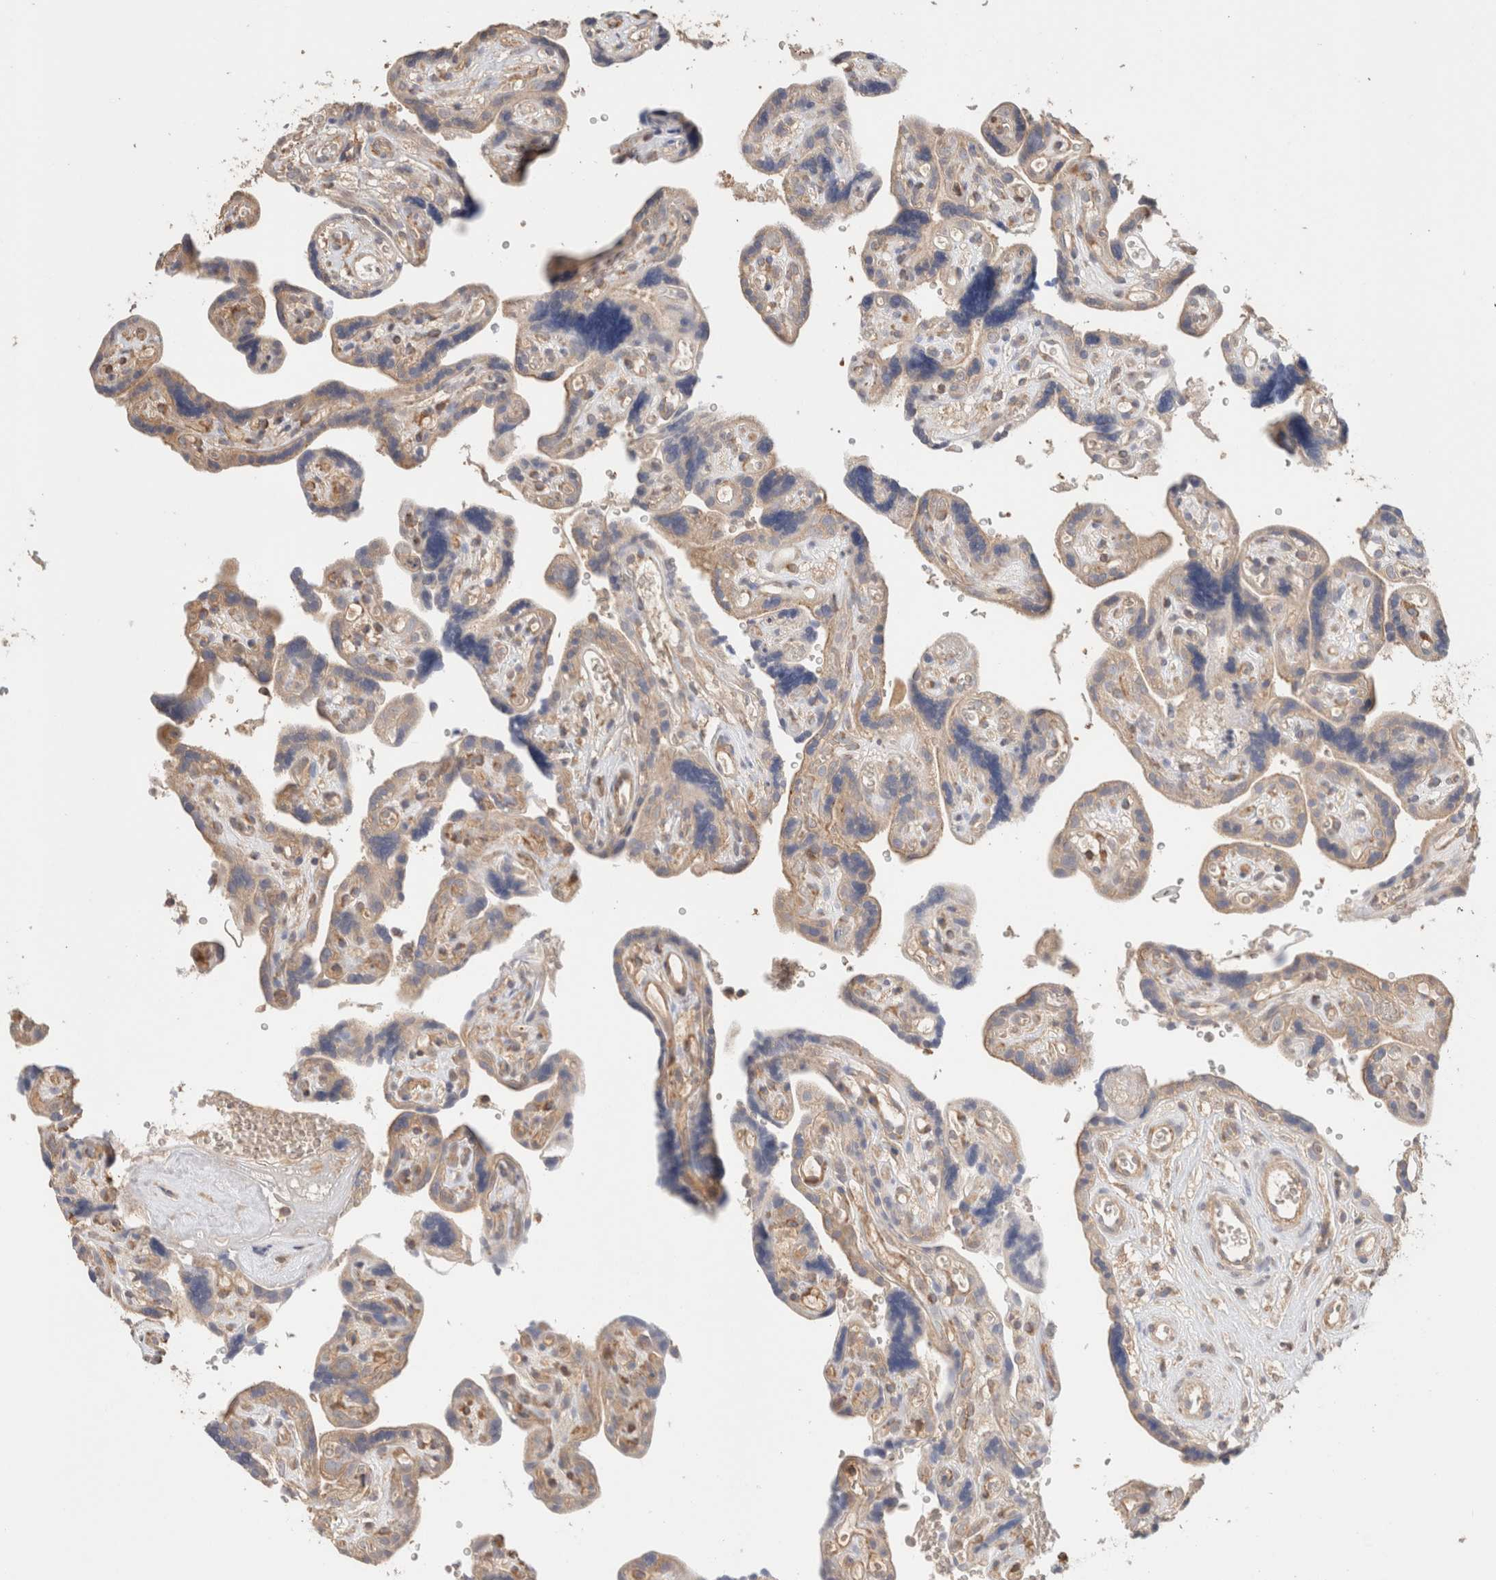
{"staining": {"intensity": "weak", "quantity": ">75%", "location": "cytoplasmic/membranous"}, "tissue": "placenta", "cell_type": "Decidual cells", "image_type": "normal", "snomed": [{"axis": "morphology", "description": "Normal tissue, NOS"}, {"axis": "topography", "description": "Placenta"}], "caption": "An image of human placenta stained for a protein displays weak cytoplasmic/membranous brown staining in decidual cells.", "gene": "CFAP418", "patient": {"sex": "female", "age": 30}}